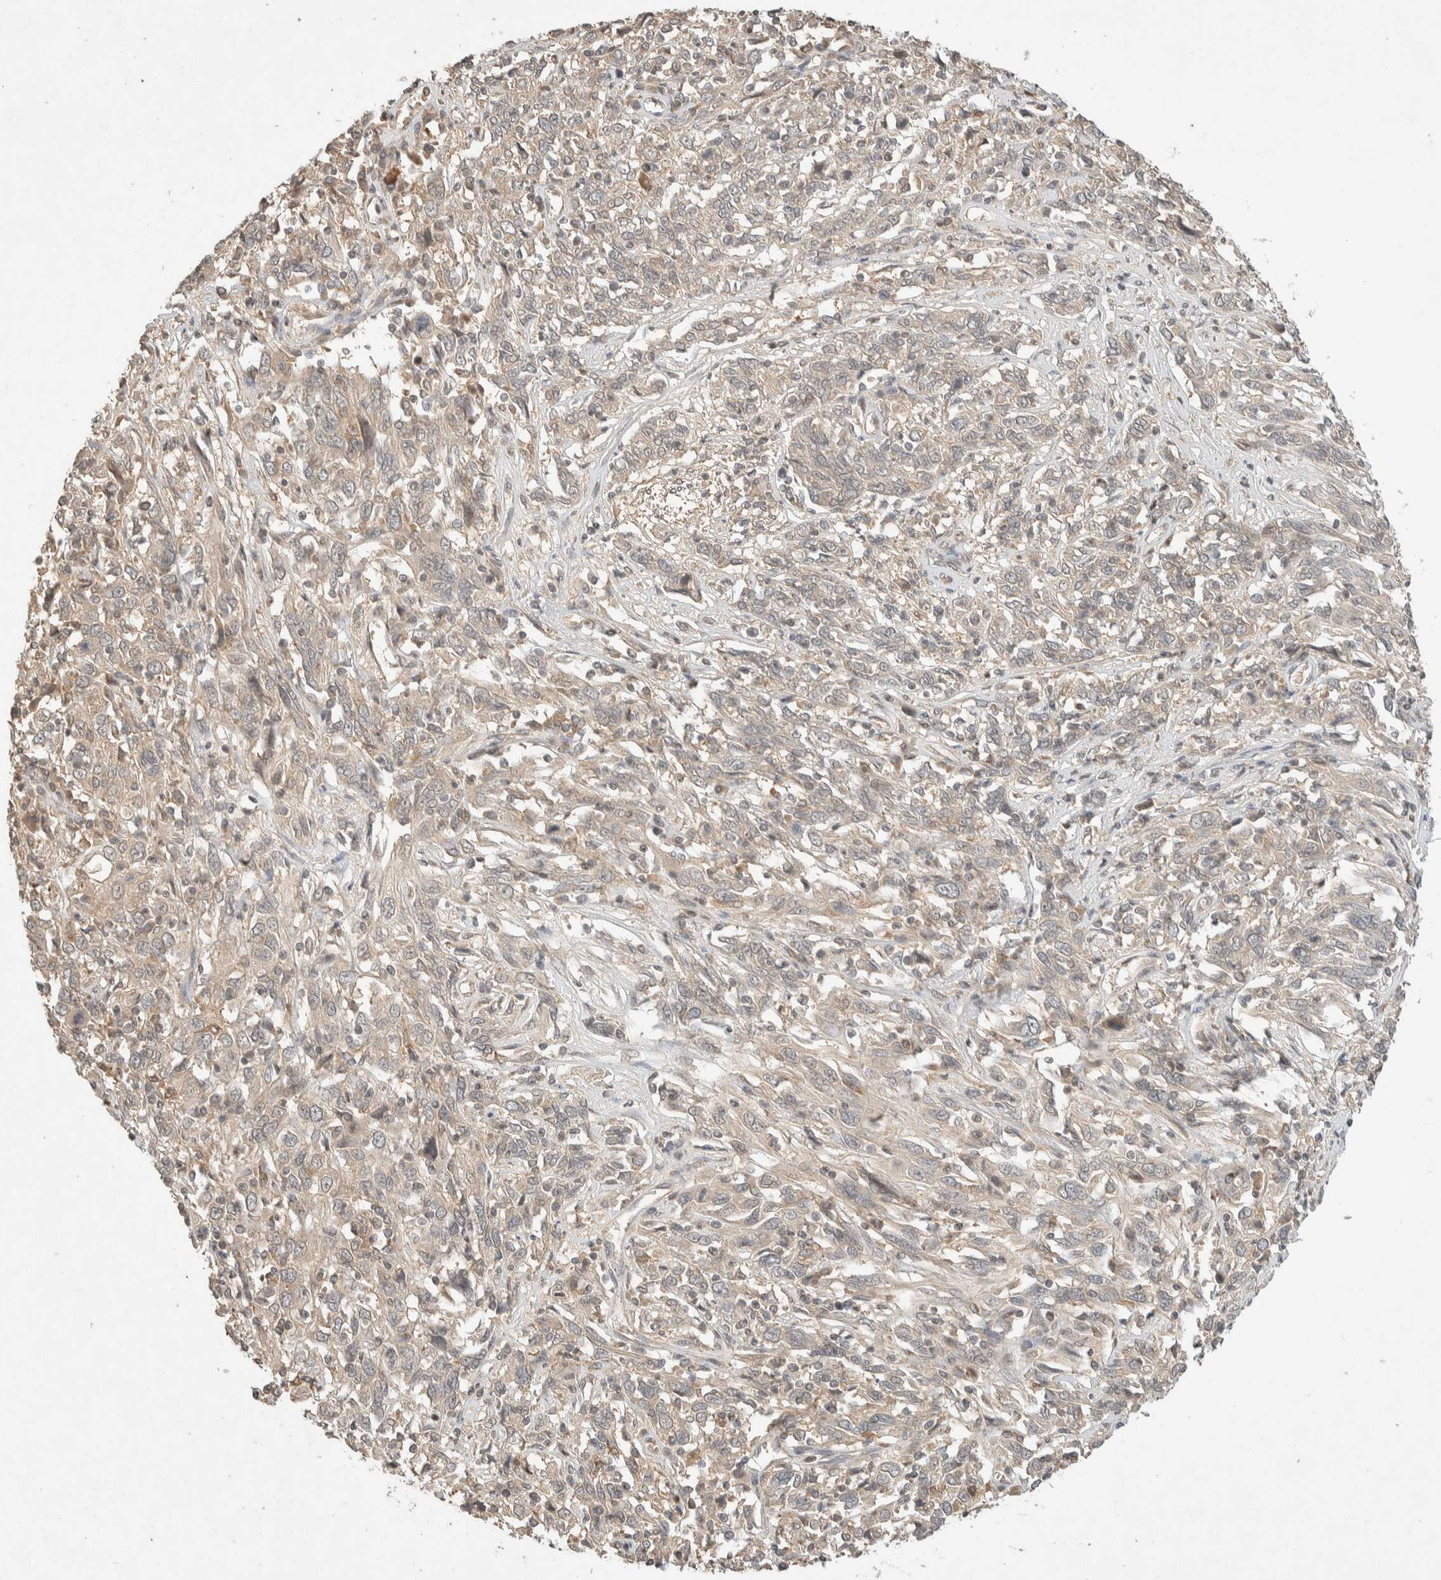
{"staining": {"intensity": "negative", "quantity": "none", "location": "none"}, "tissue": "cervical cancer", "cell_type": "Tumor cells", "image_type": "cancer", "snomed": [{"axis": "morphology", "description": "Squamous cell carcinoma, NOS"}, {"axis": "topography", "description": "Cervix"}], "caption": "High power microscopy micrograph of an immunohistochemistry histopathology image of cervical cancer (squamous cell carcinoma), revealing no significant positivity in tumor cells. The staining is performed using DAB (3,3'-diaminobenzidine) brown chromogen with nuclei counter-stained in using hematoxylin.", "gene": "THRA", "patient": {"sex": "female", "age": 46}}